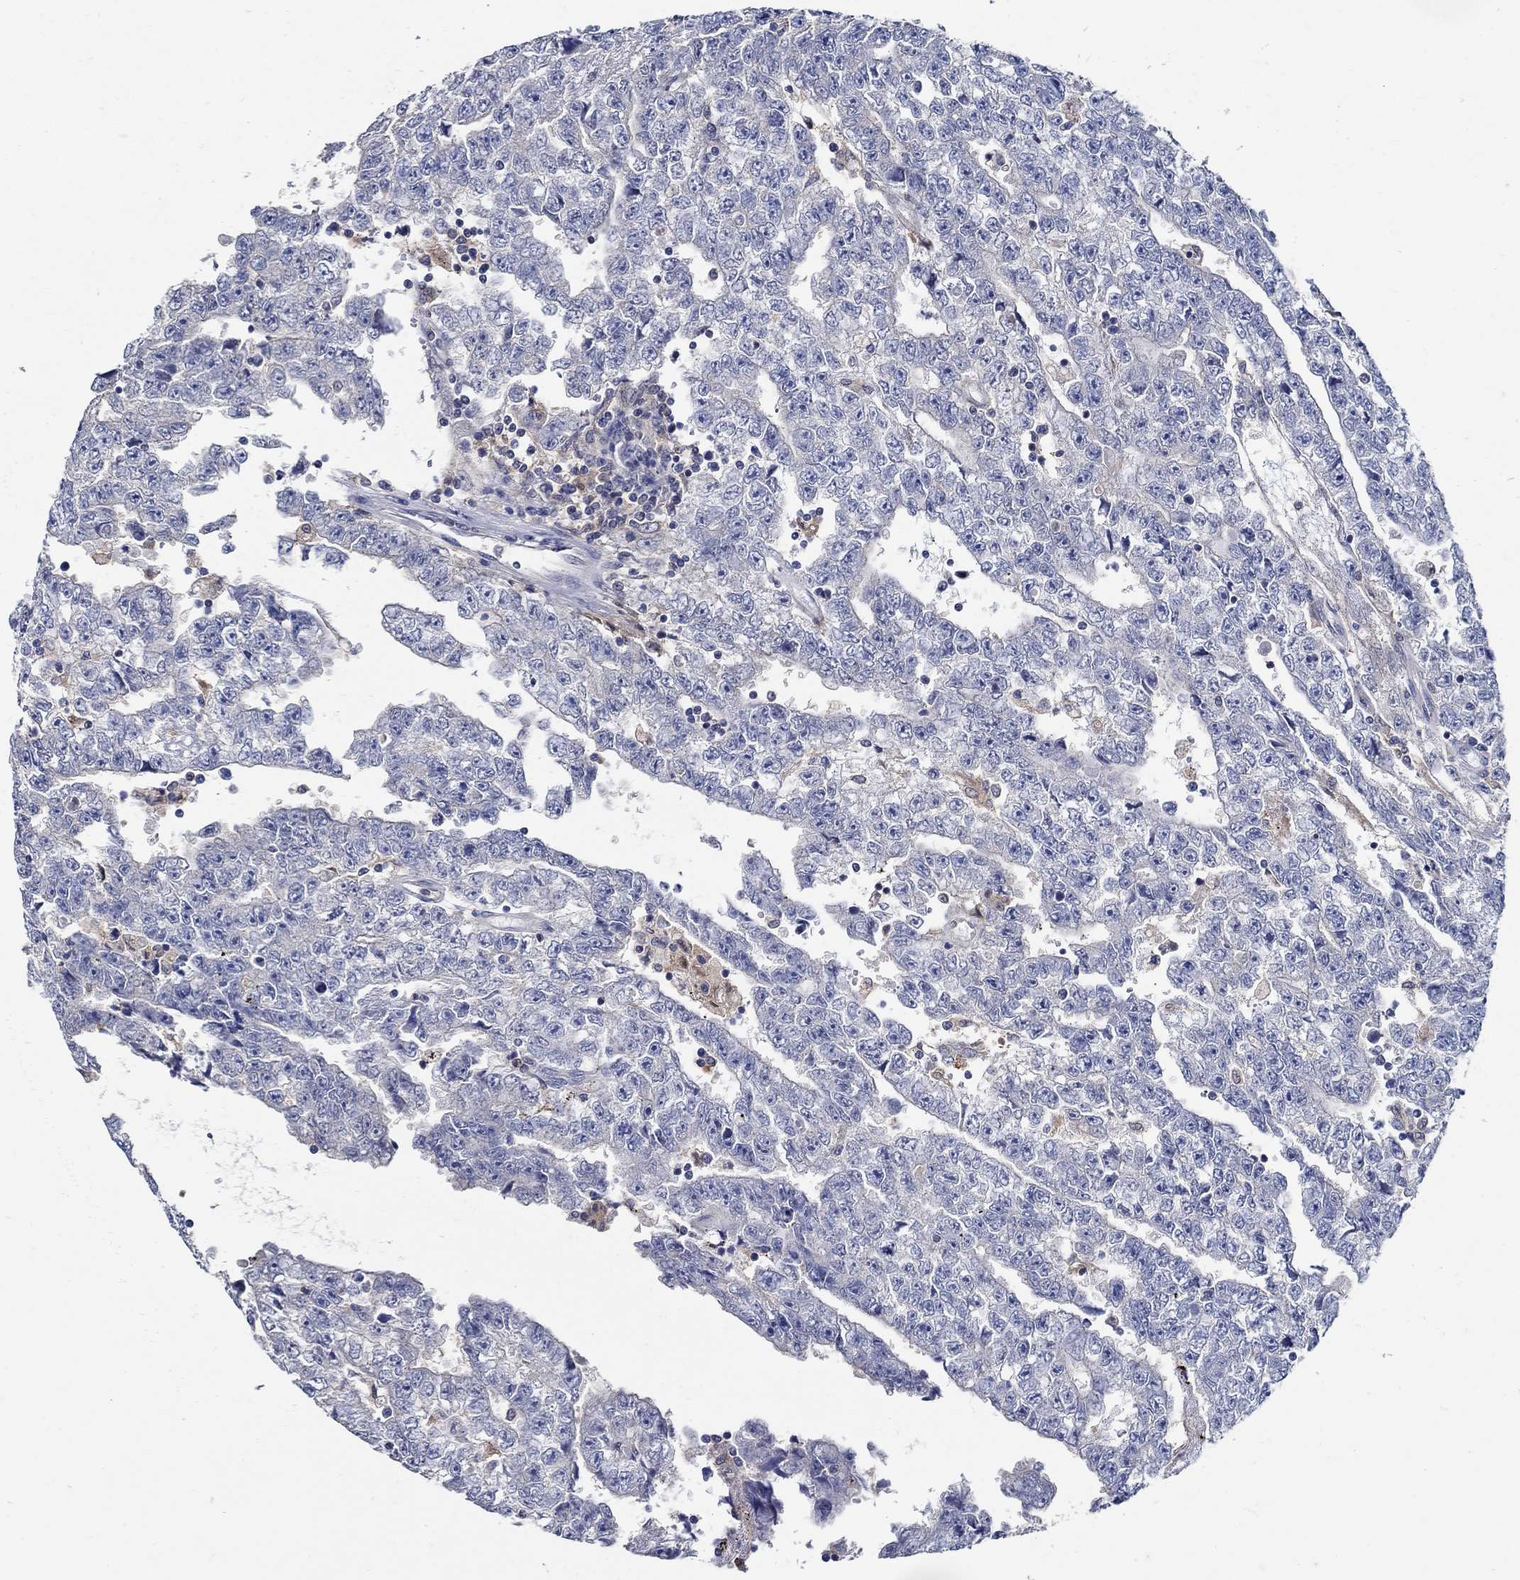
{"staining": {"intensity": "negative", "quantity": "none", "location": "none"}, "tissue": "testis cancer", "cell_type": "Tumor cells", "image_type": "cancer", "snomed": [{"axis": "morphology", "description": "Carcinoma, Embryonal, NOS"}, {"axis": "topography", "description": "Testis"}], "caption": "Immunohistochemical staining of human embryonal carcinoma (testis) displays no significant expression in tumor cells. (DAB (3,3'-diaminobenzidine) IHC, high magnification).", "gene": "MTHFR", "patient": {"sex": "male", "age": 25}}